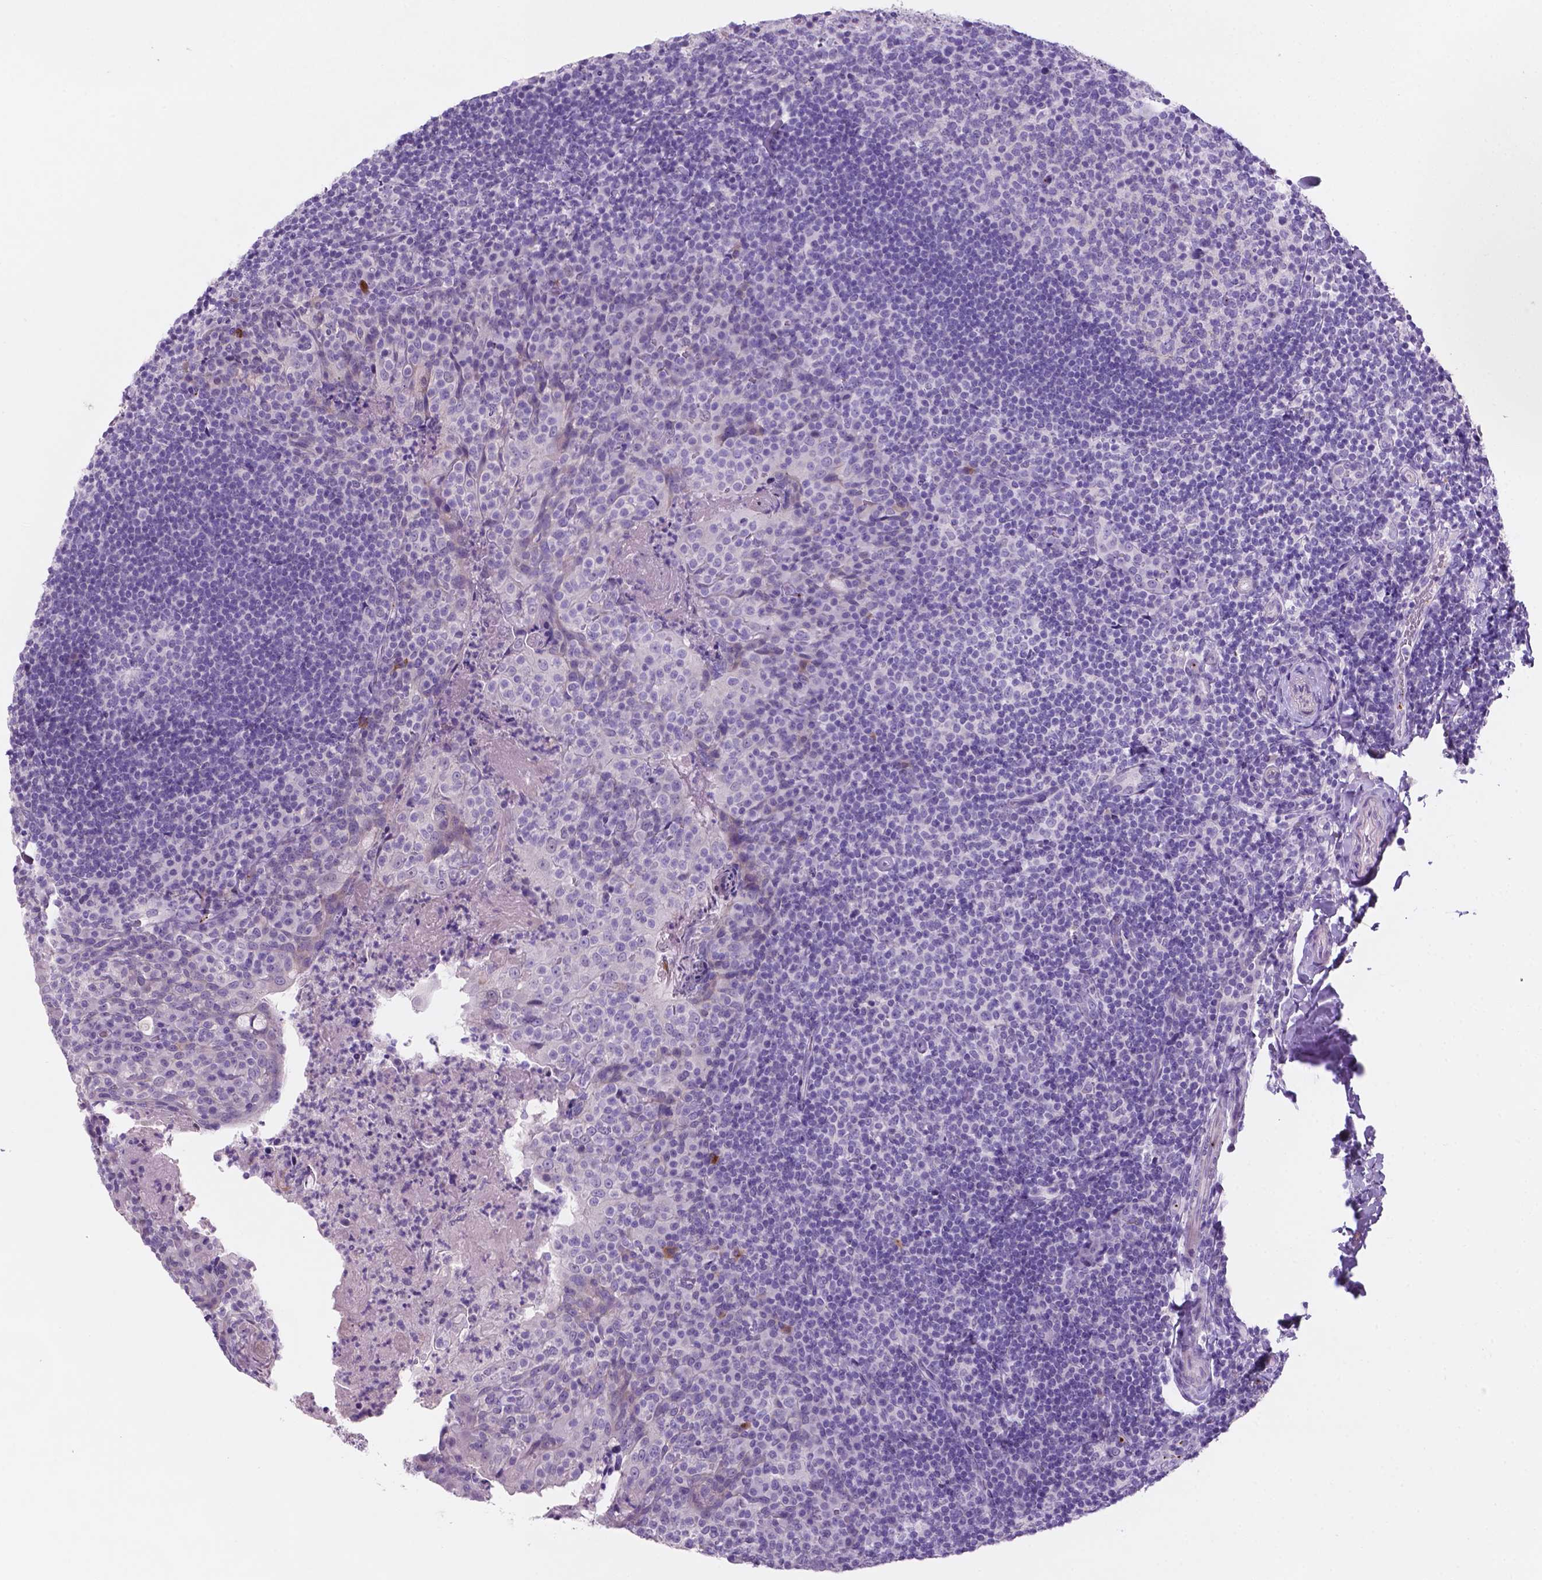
{"staining": {"intensity": "negative", "quantity": "none", "location": "none"}, "tissue": "tonsil", "cell_type": "Germinal center cells", "image_type": "normal", "snomed": [{"axis": "morphology", "description": "Normal tissue, NOS"}, {"axis": "topography", "description": "Tonsil"}], "caption": "The IHC image has no significant staining in germinal center cells of tonsil.", "gene": "EBLN2", "patient": {"sex": "female", "age": 10}}